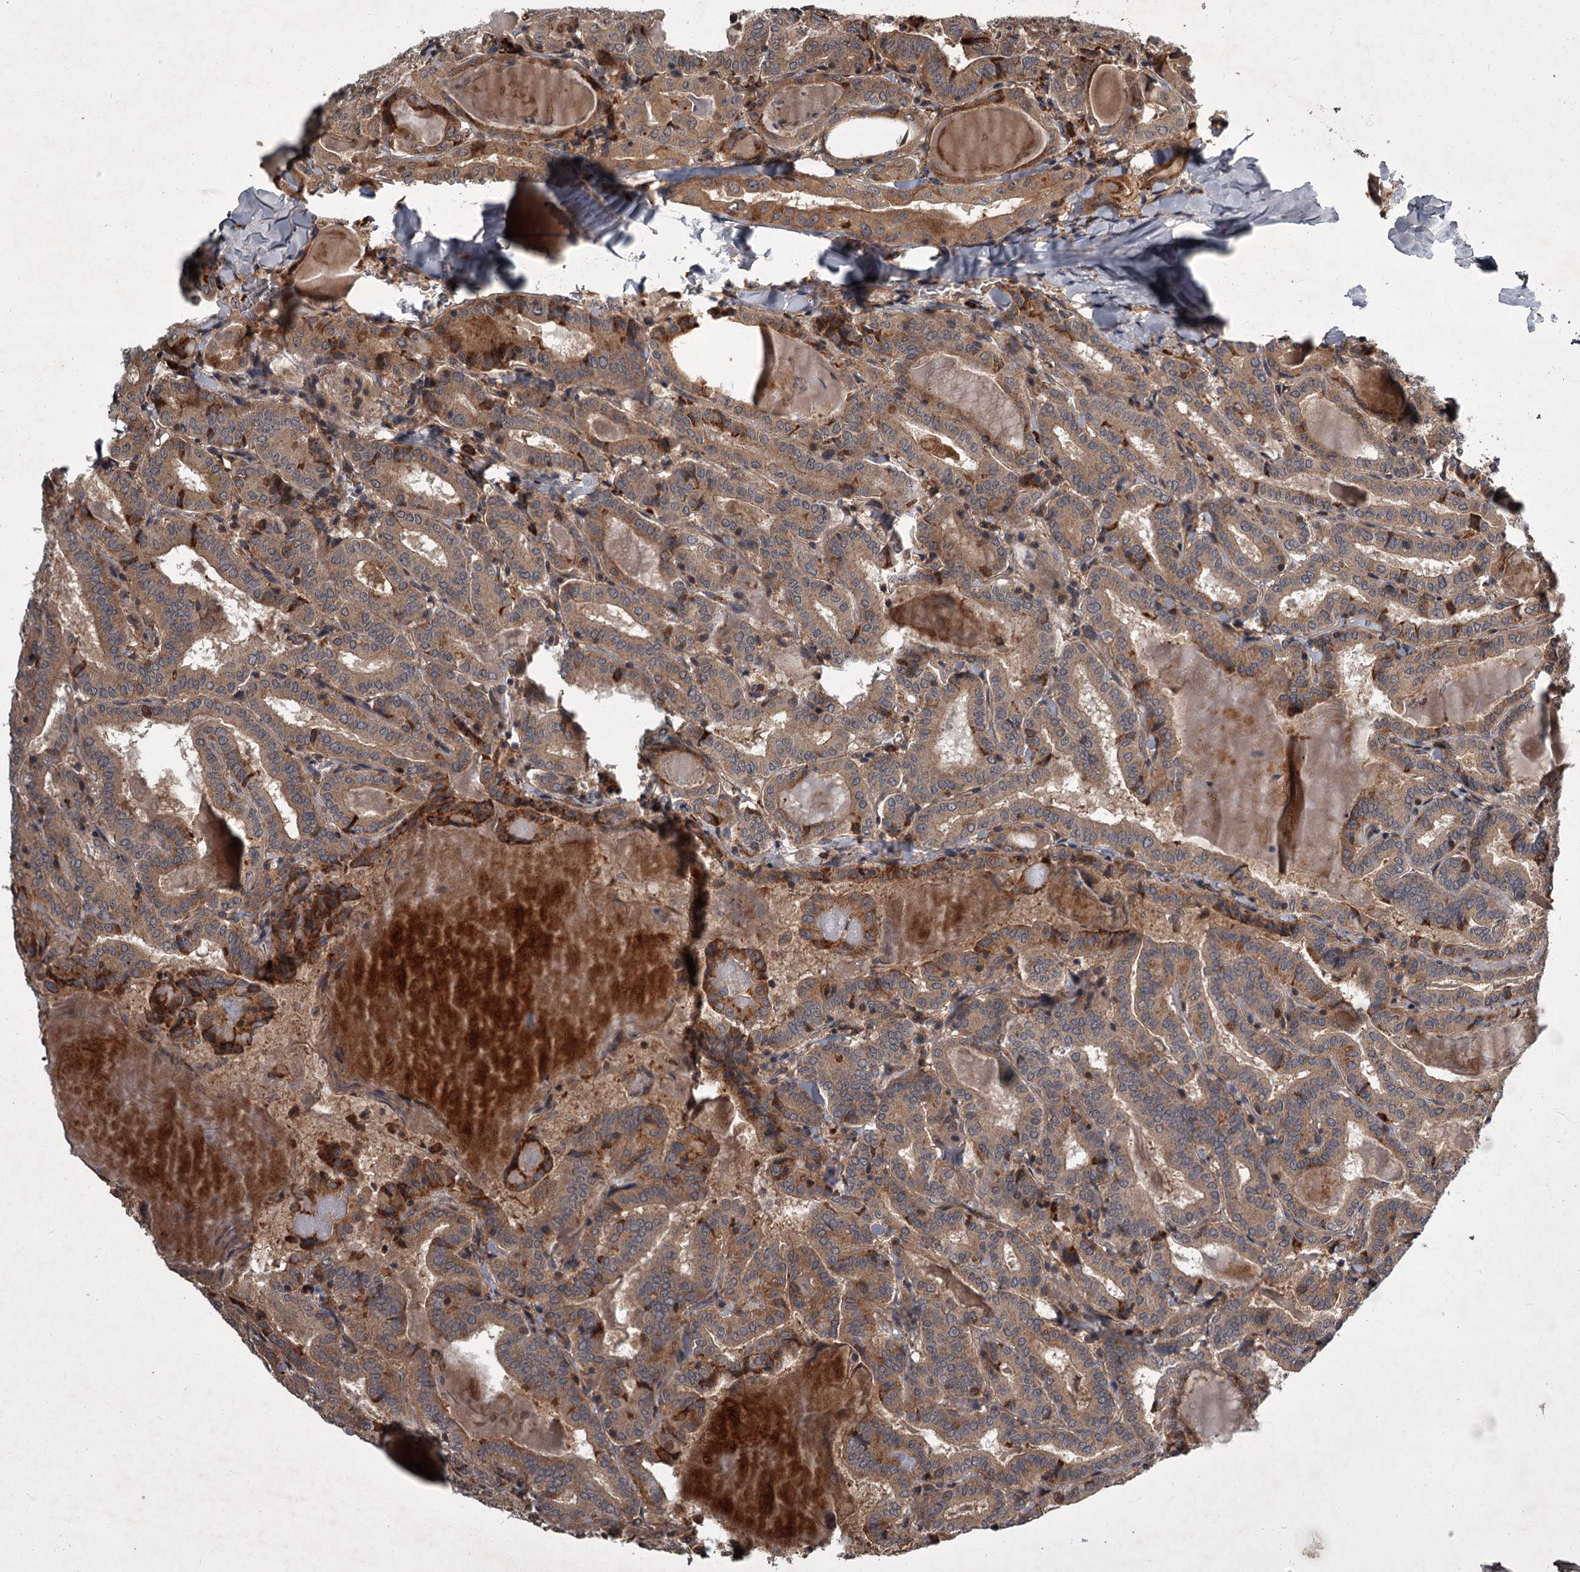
{"staining": {"intensity": "moderate", "quantity": ">75%", "location": "cytoplasmic/membranous"}, "tissue": "thyroid cancer", "cell_type": "Tumor cells", "image_type": "cancer", "snomed": [{"axis": "morphology", "description": "Papillary adenocarcinoma, NOS"}, {"axis": "topography", "description": "Thyroid gland"}], "caption": "Papillary adenocarcinoma (thyroid) was stained to show a protein in brown. There is medium levels of moderate cytoplasmic/membranous expression in approximately >75% of tumor cells.", "gene": "UNC93B1", "patient": {"sex": "female", "age": 72}}